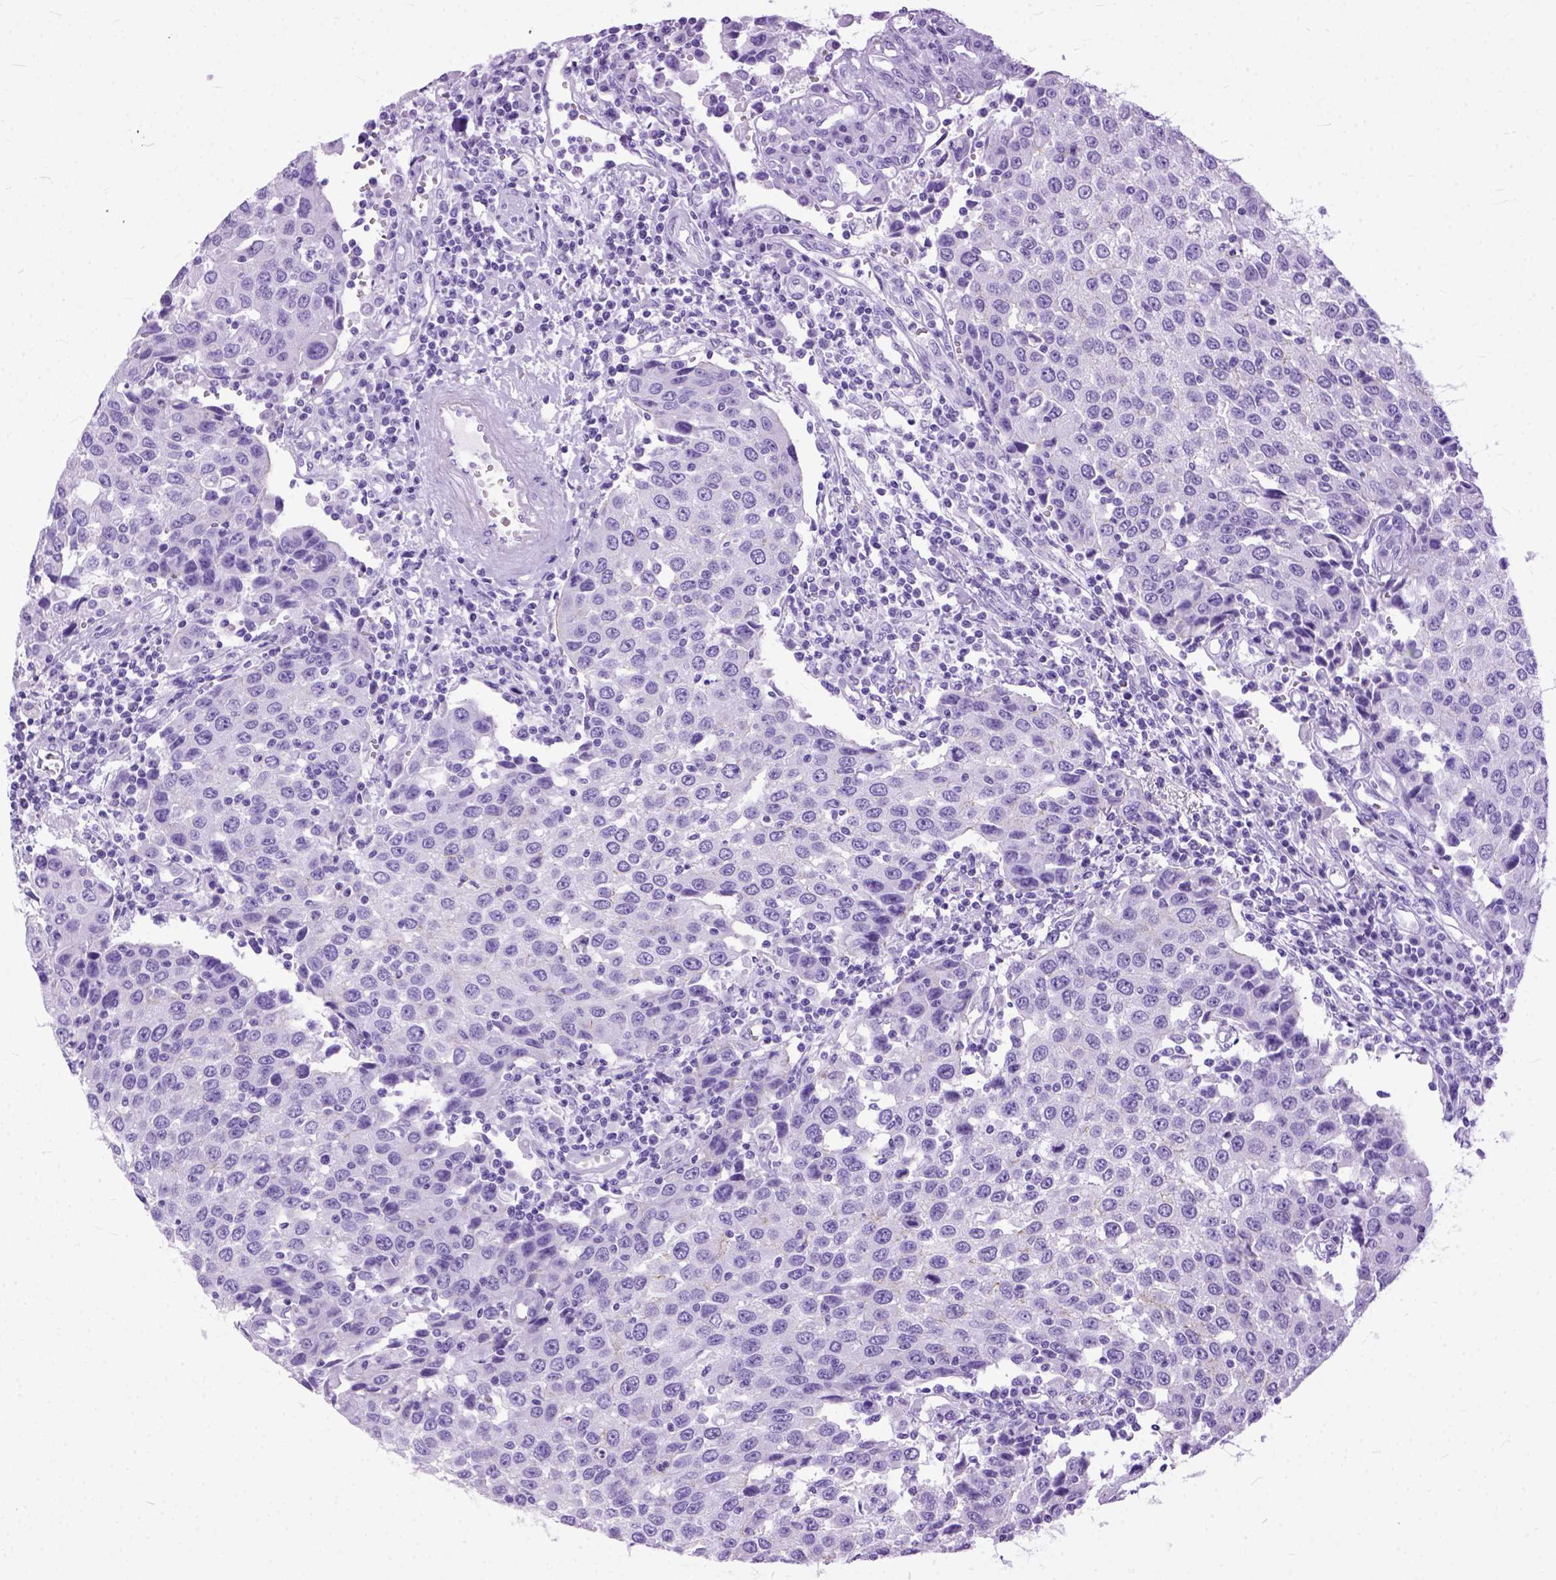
{"staining": {"intensity": "negative", "quantity": "none", "location": "none"}, "tissue": "urothelial cancer", "cell_type": "Tumor cells", "image_type": "cancer", "snomed": [{"axis": "morphology", "description": "Urothelial carcinoma, High grade"}, {"axis": "topography", "description": "Urinary bladder"}], "caption": "Micrograph shows no protein expression in tumor cells of urothelial cancer tissue. (Immunohistochemistry (ihc), brightfield microscopy, high magnification).", "gene": "GNGT1", "patient": {"sex": "female", "age": 85}}